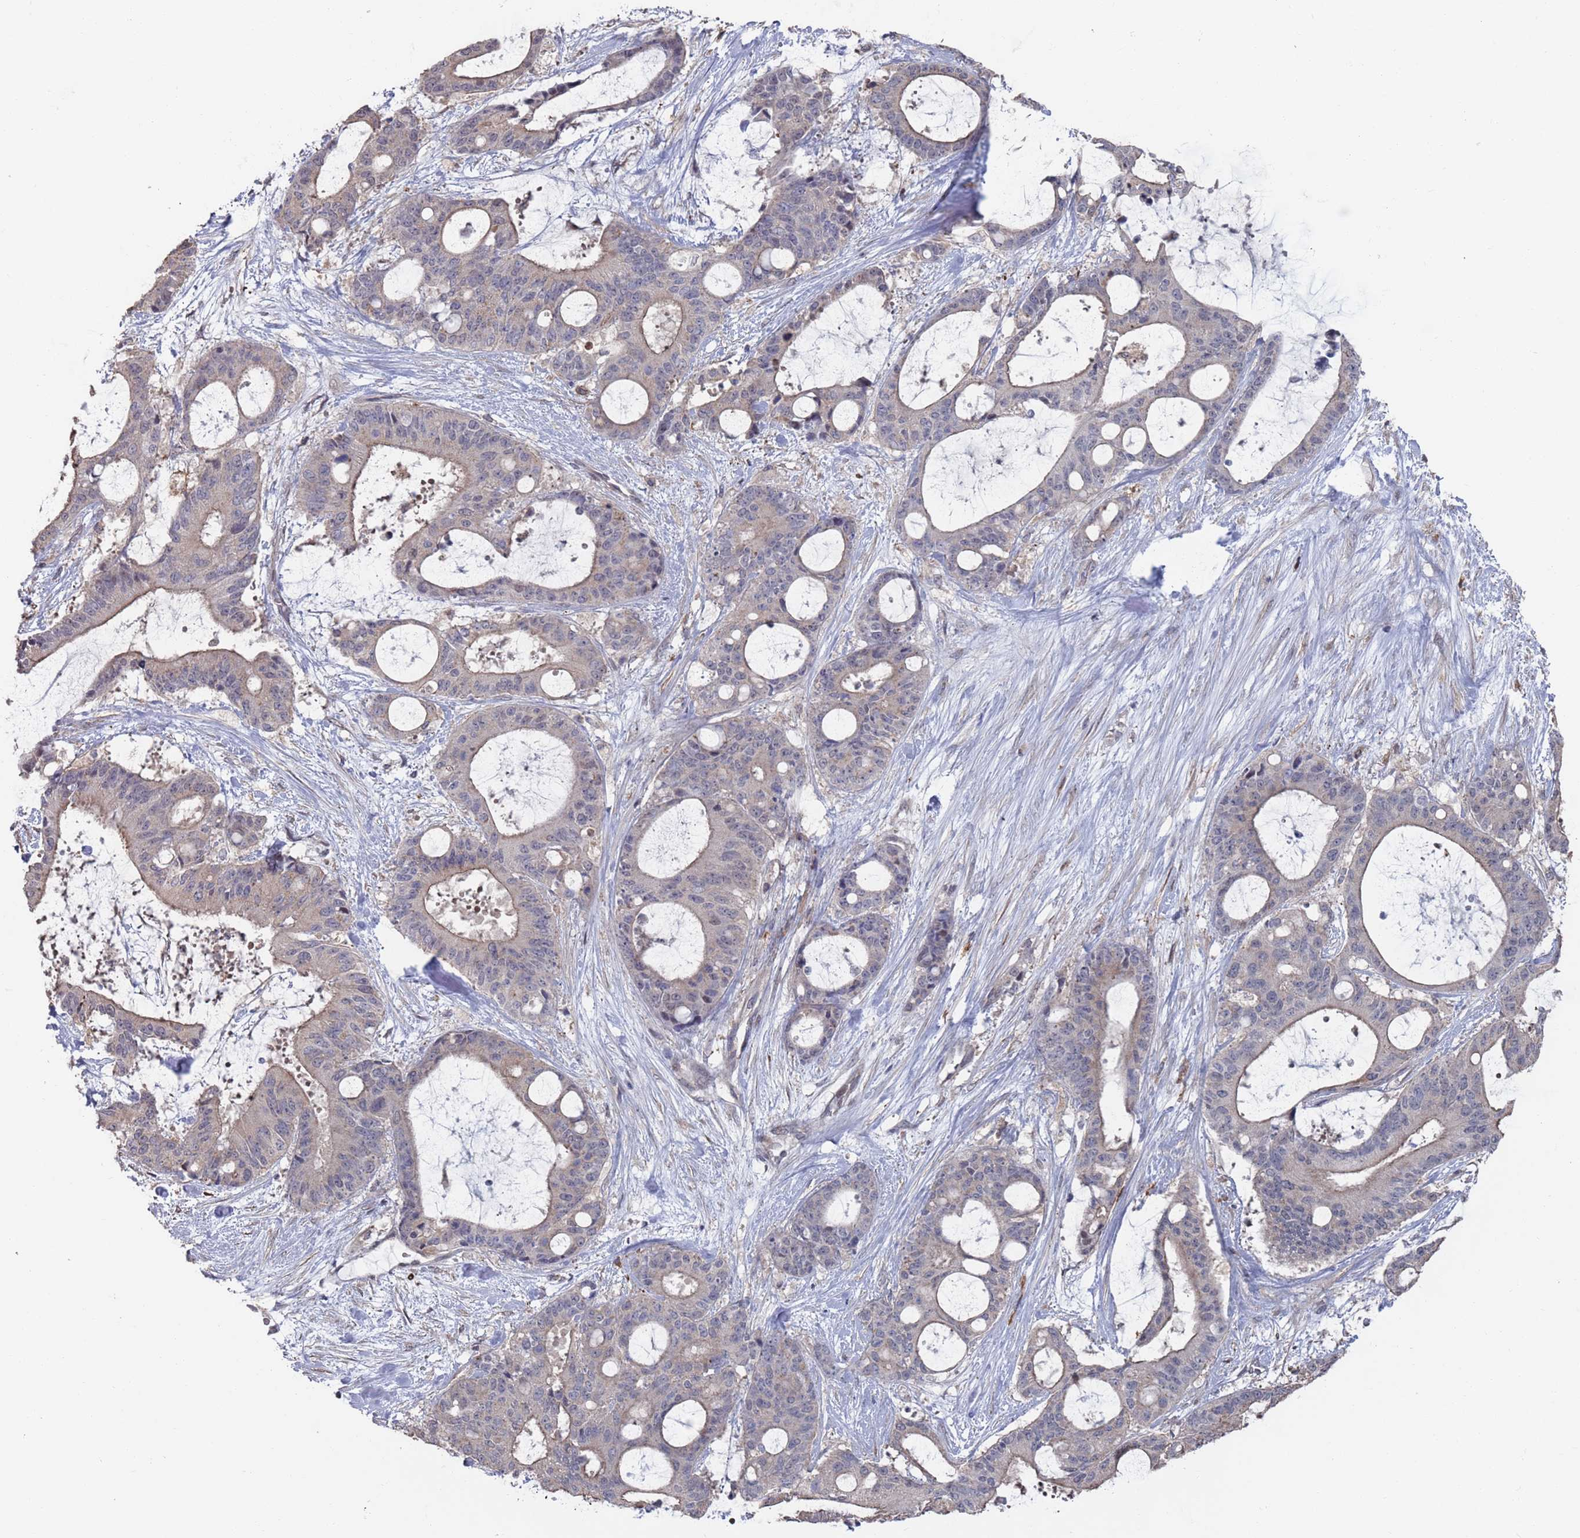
{"staining": {"intensity": "weak", "quantity": "<25%", "location": "cytoplasmic/membranous"}, "tissue": "liver cancer", "cell_type": "Tumor cells", "image_type": "cancer", "snomed": [{"axis": "morphology", "description": "Normal tissue, NOS"}, {"axis": "morphology", "description": "Cholangiocarcinoma"}, {"axis": "topography", "description": "Liver"}, {"axis": "topography", "description": "Peripheral nerve tissue"}], "caption": "Tumor cells are negative for protein expression in human liver cancer (cholangiocarcinoma).", "gene": "DGKD", "patient": {"sex": "female", "age": 73}}